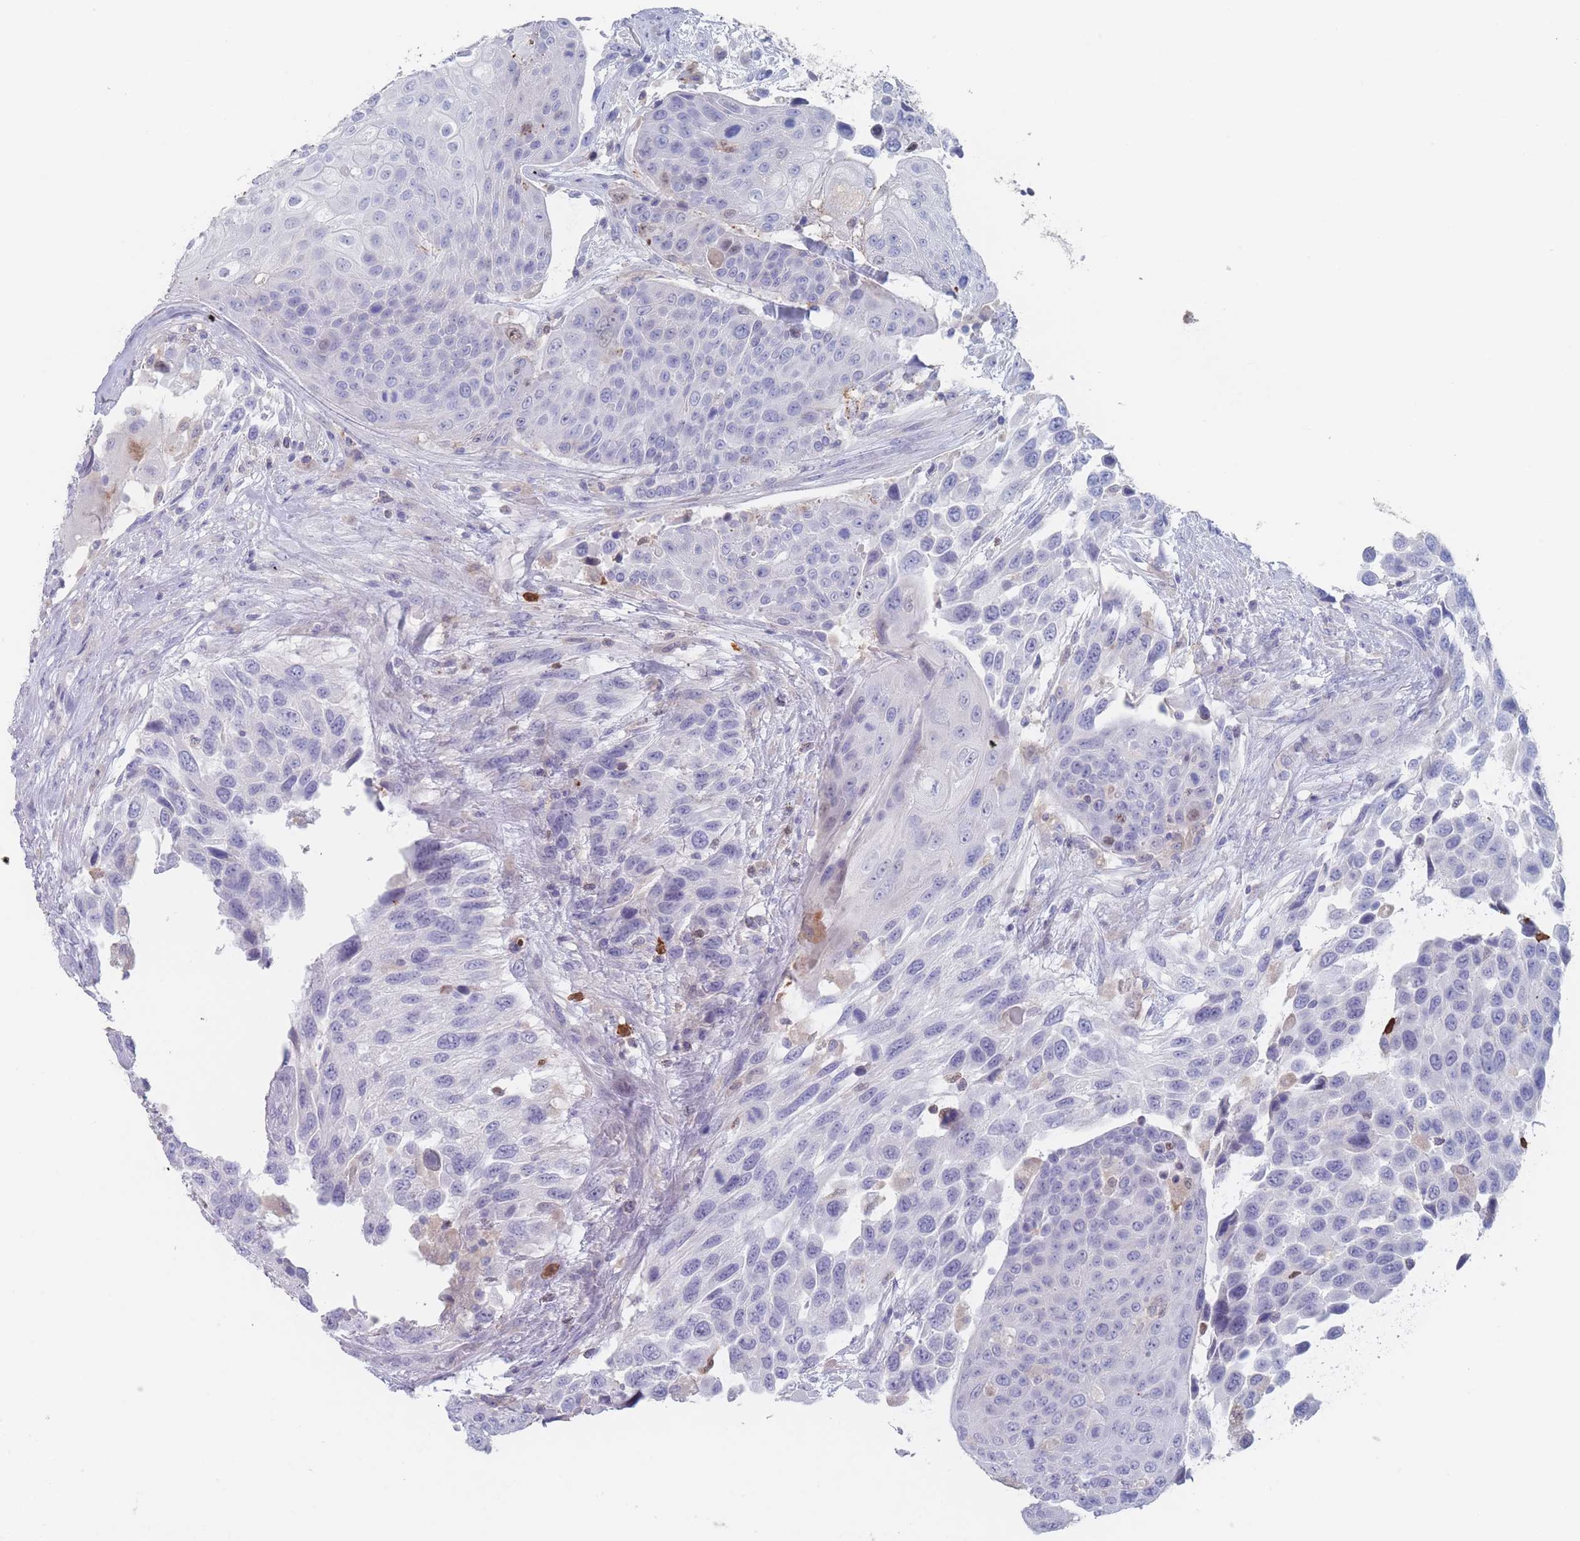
{"staining": {"intensity": "negative", "quantity": "none", "location": "none"}, "tissue": "urothelial cancer", "cell_type": "Tumor cells", "image_type": "cancer", "snomed": [{"axis": "morphology", "description": "Urothelial carcinoma, High grade"}, {"axis": "topography", "description": "Urinary bladder"}], "caption": "The image displays no significant positivity in tumor cells of urothelial cancer.", "gene": "ATP1A3", "patient": {"sex": "female", "age": 70}}